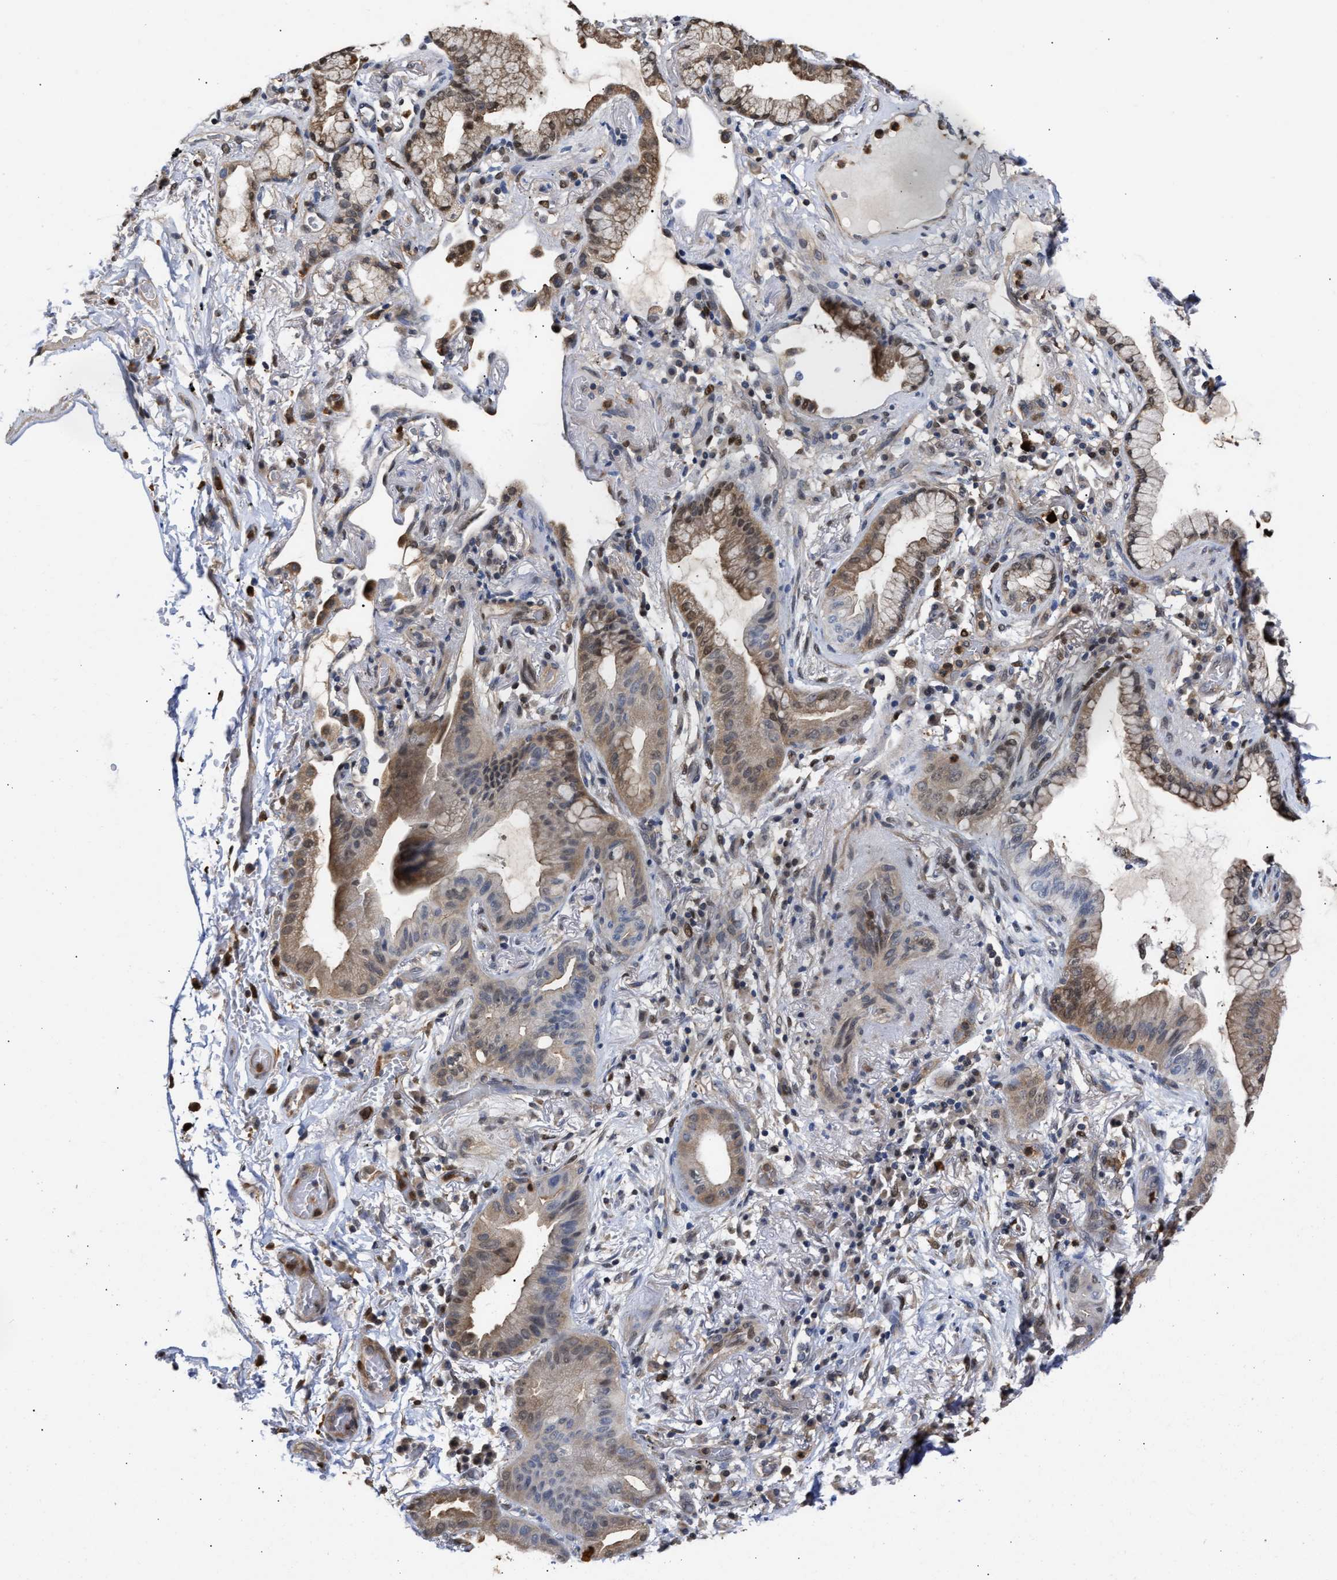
{"staining": {"intensity": "moderate", "quantity": "25%-75%", "location": "cytoplasmic/membranous"}, "tissue": "lung cancer", "cell_type": "Tumor cells", "image_type": "cancer", "snomed": [{"axis": "morphology", "description": "Normal tissue, NOS"}, {"axis": "morphology", "description": "Adenocarcinoma, NOS"}, {"axis": "topography", "description": "Bronchus"}, {"axis": "topography", "description": "Lung"}], "caption": "IHC micrograph of human adenocarcinoma (lung) stained for a protein (brown), which exhibits medium levels of moderate cytoplasmic/membranous positivity in approximately 25%-75% of tumor cells.", "gene": "KLHDC1", "patient": {"sex": "female", "age": 70}}